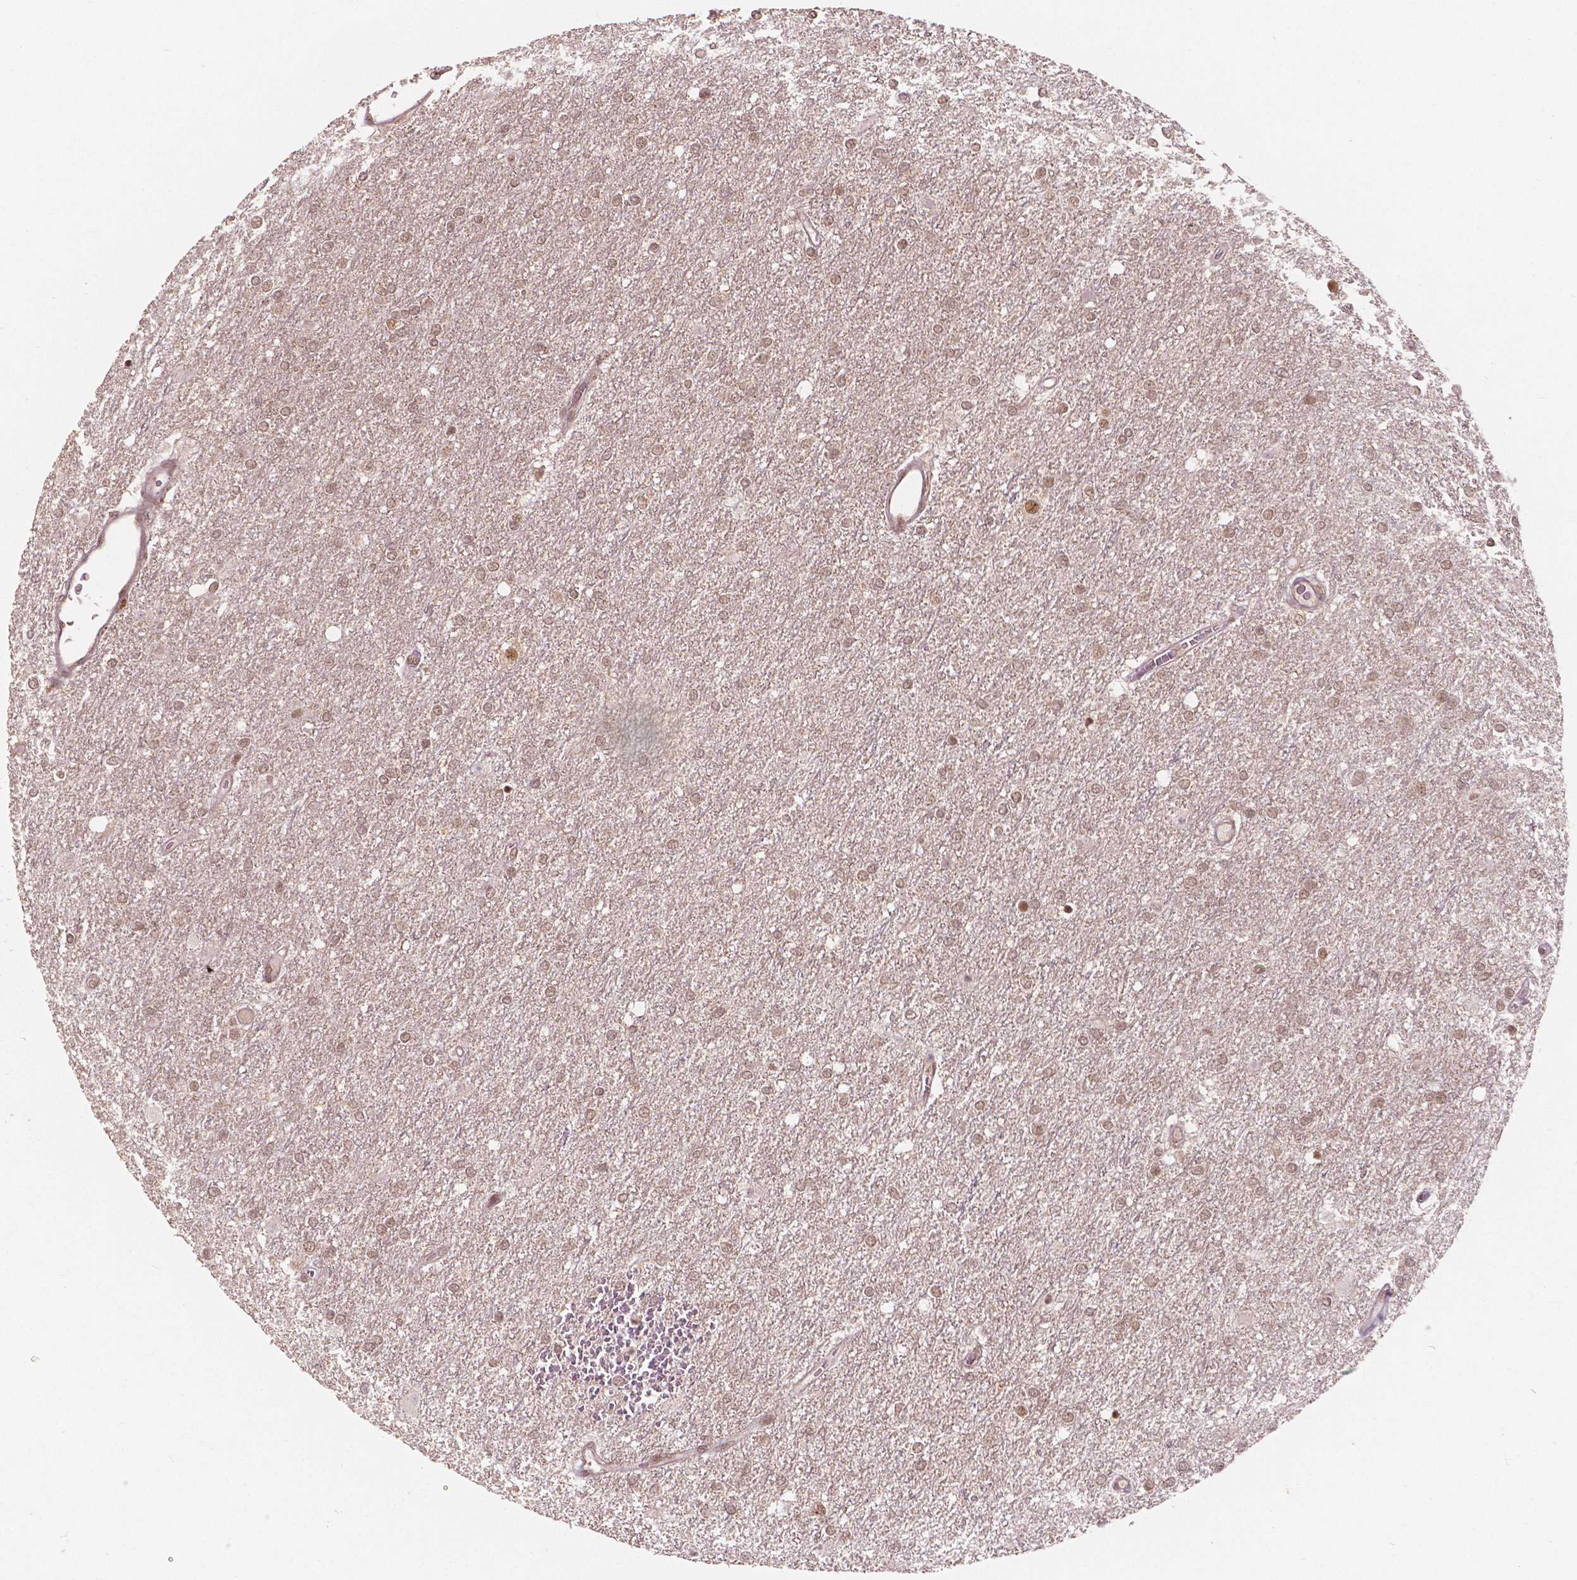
{"staining": {"intensity": "weak", "quantity": ">75%", "location": "nuclear"}, "tissue": "glioma", "cell_type": "Tumor cells", "image_type": "cancer", "snomed": [{"axis": "morphology", "description": "Glioma, malignant, High grade"}, {"axis": "topography", "description": "Brain"}], "caption": "Immunohistochemistry (IHC) histopathology image of neoplastic tissue: human glioma stained using immunohistochemistry exhibits low levels of weak protein expression localized specifically in the nuclear of tumor cells, appearing as a nuclear brown color.", "gene": "NSD2", "patient": {"sex": "female", "age": 61}}